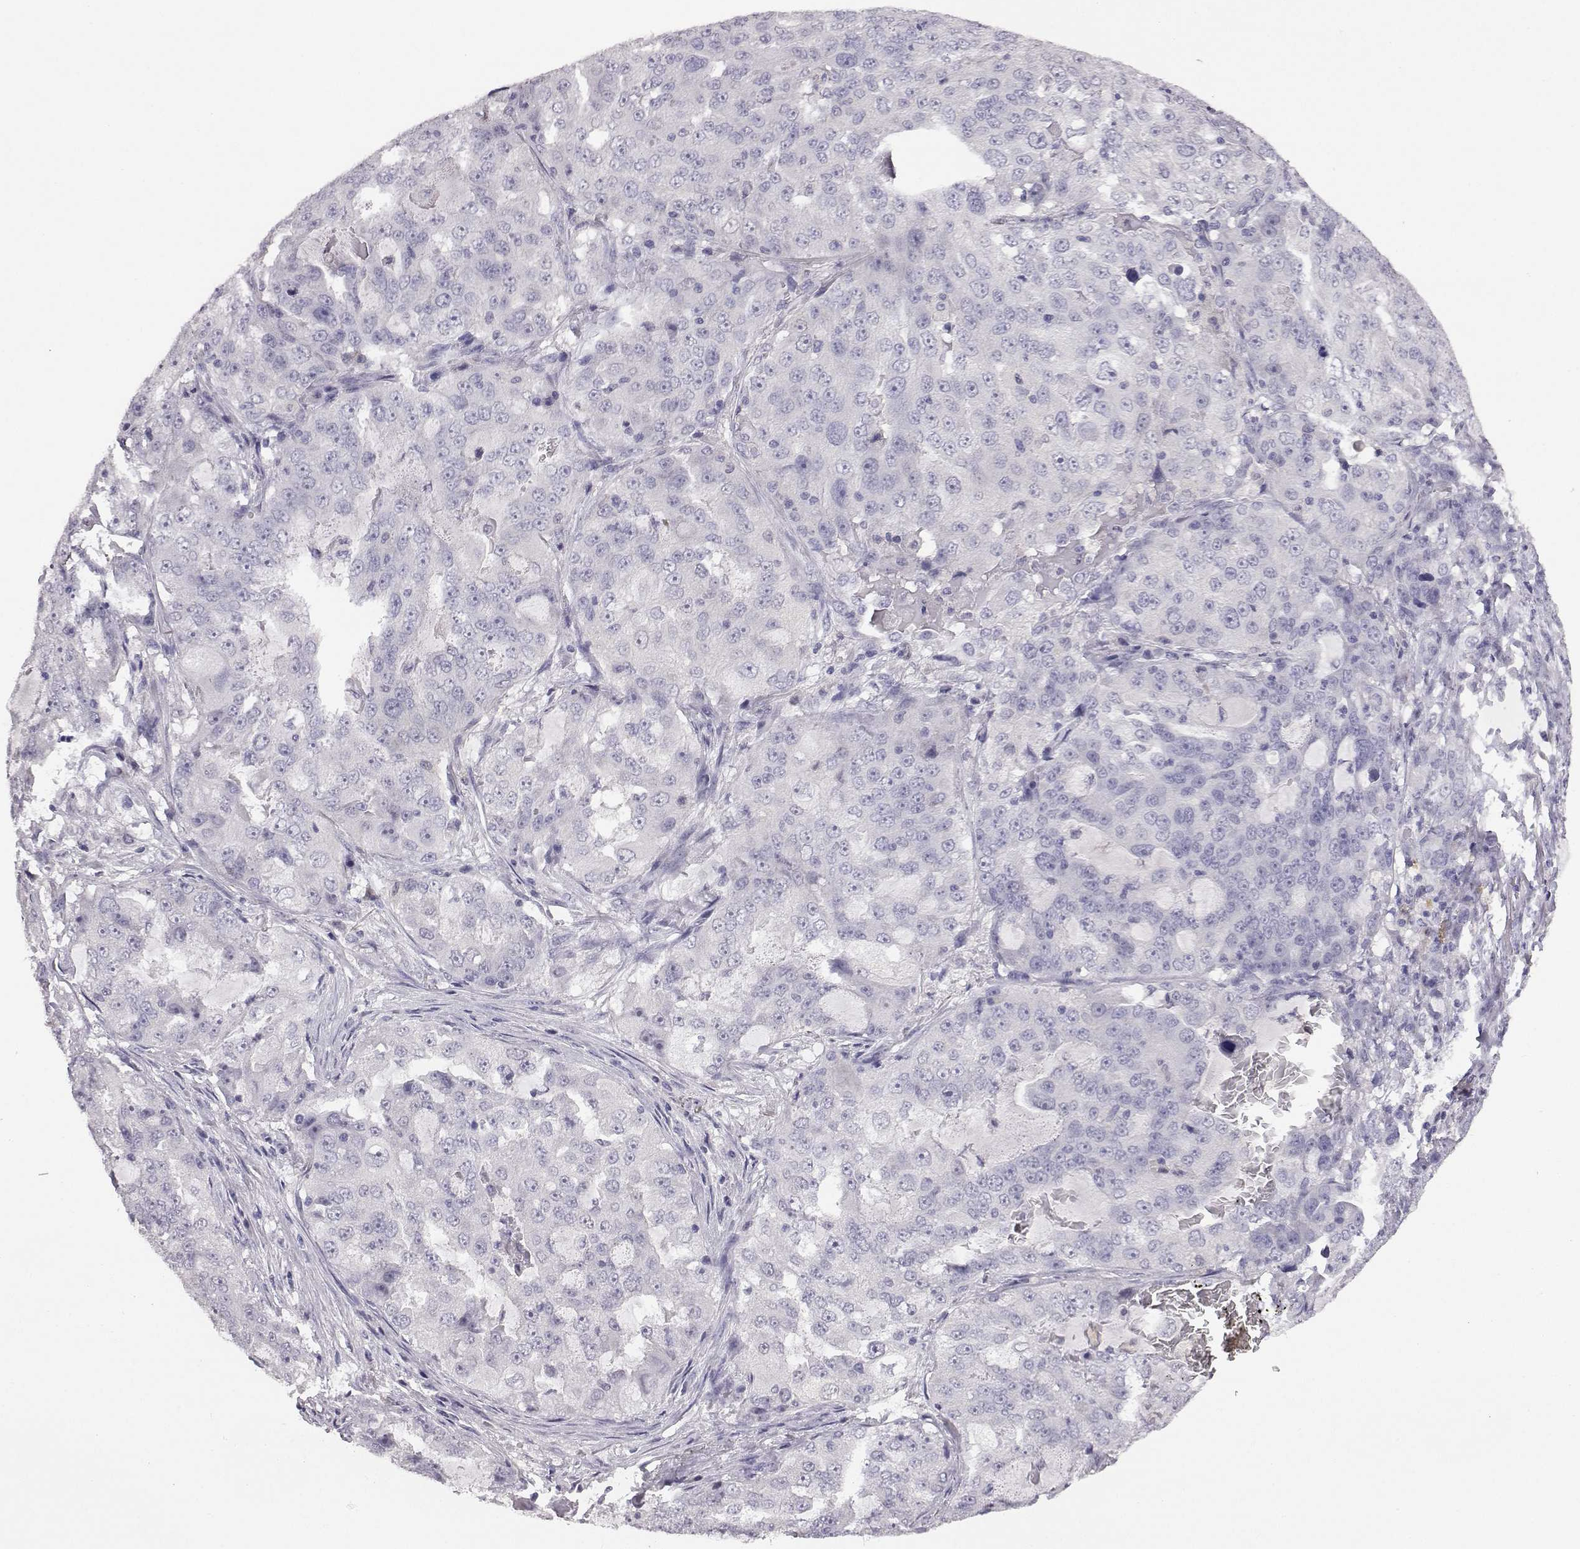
{"staining": {"intensity": "negative", "quantity": "none", "location": "none"}, "tissue": "lung cancer", "cell_type": "Tumor cells", "image_type": "cancer", "snomed": [{"axis": "morphology", "description": "Adenocarcinoma, NOS"}, {"axis": "topography", "description": "Lung"}], "caption": "A high-resolution histopathology image shows IHC staining of adenocarcinoma (lung), which demonstrates no significant positivity in tumor cells.", "gene": "AKR1B1", "patient": {"sex": "female", "age": 61}}